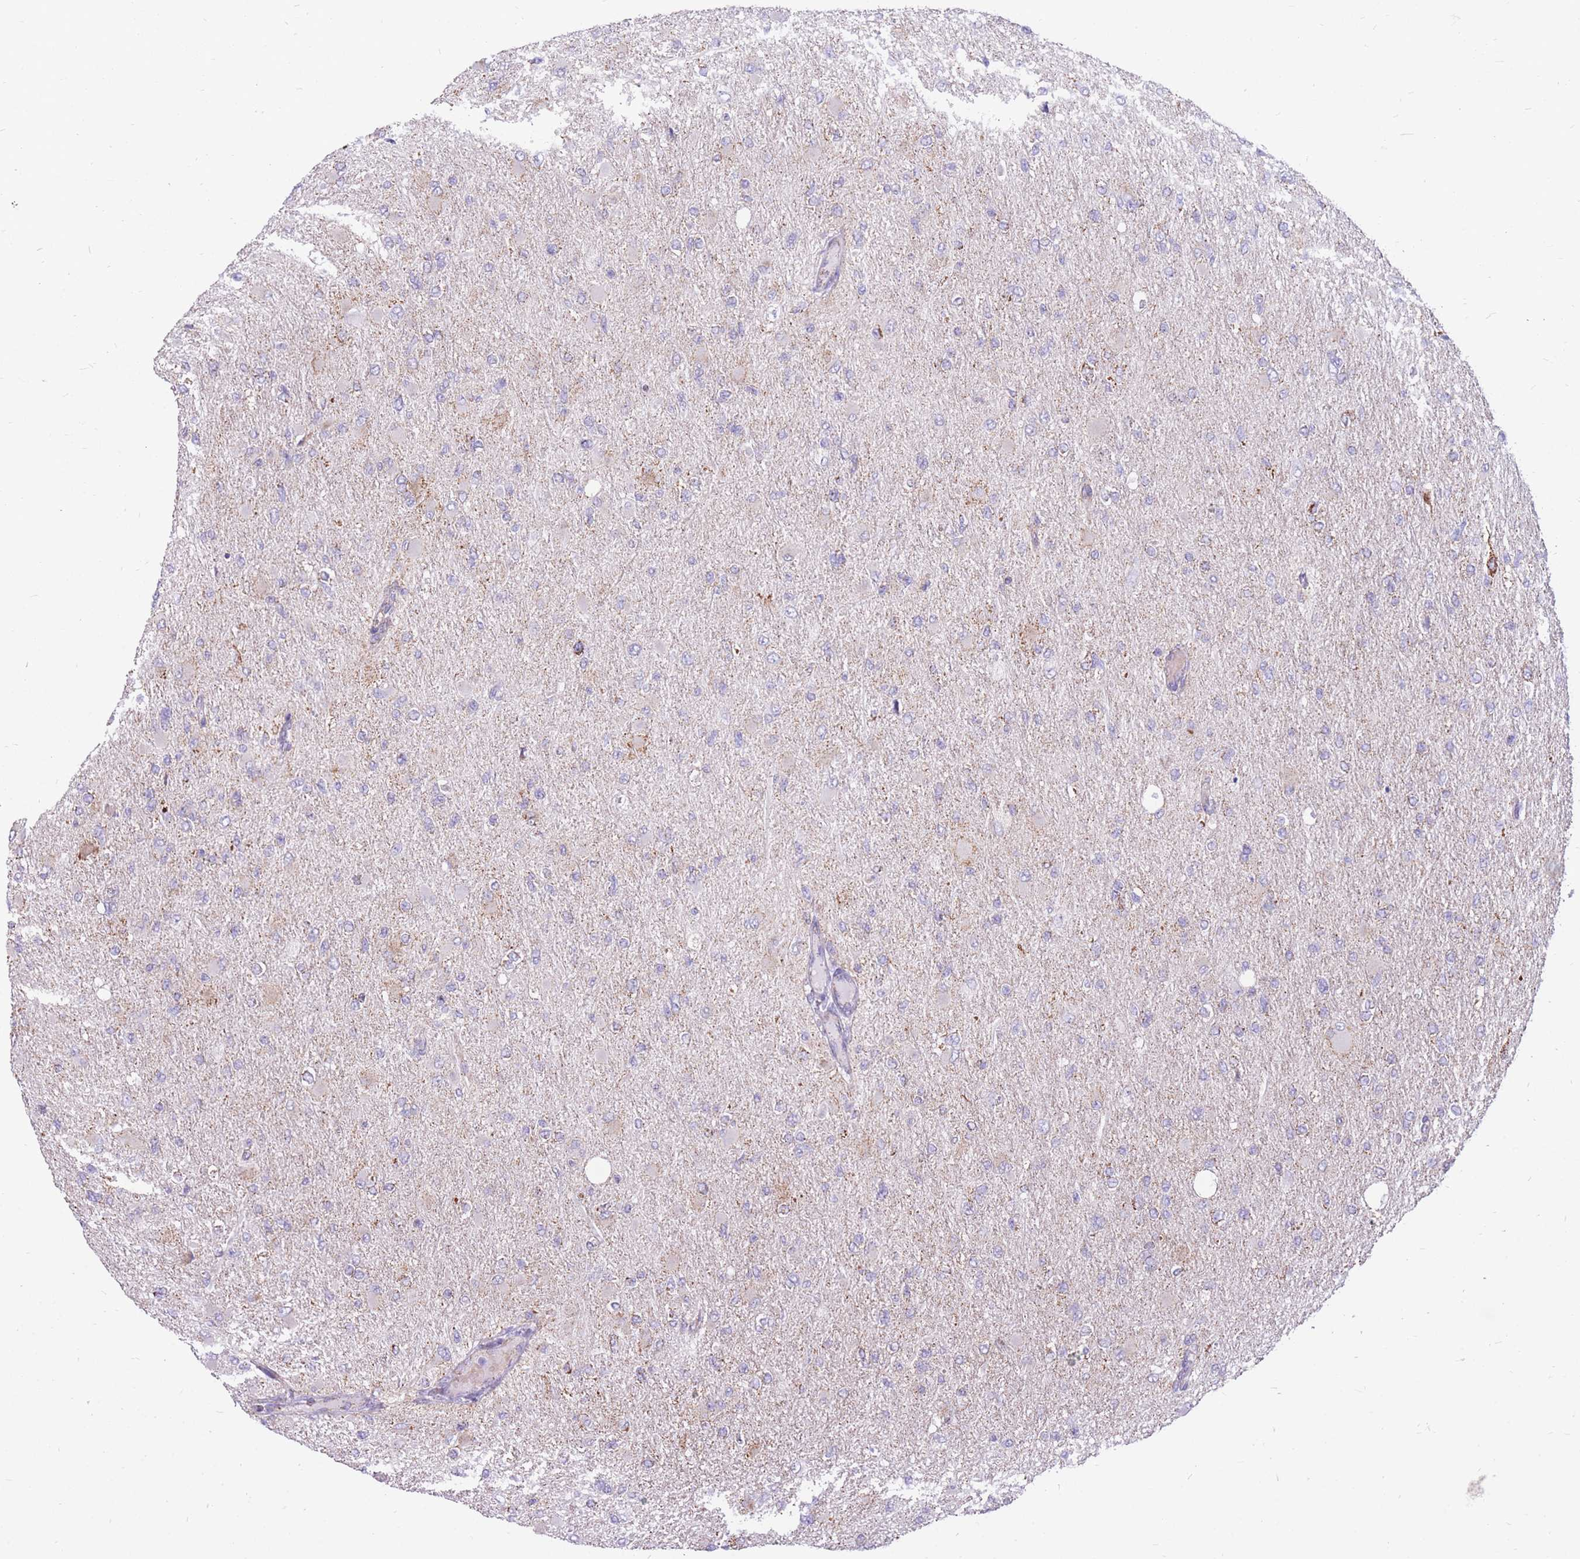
{"staining": {"intensity": "negative", "quantity": "none", "location": "none"}, "tissue": "glioma", "cell_type": "Tumor cells", "image_type": "cancer", "snomed": [{"axis": "morphology", "description": "Glioma, malignant, High grade"}, {"axis": "topography", "description": "Cerebral cortex"}], "caption": "Micrograph shows no significant protein expression in tumor cells of glioma. (DAB (3,3'-diaminobenzidine) immunohistochemistry visualized using brightfield microscopy, high magnification).", "gene": "PCSK1", "patient": {"sex": "female", "age": 36}}